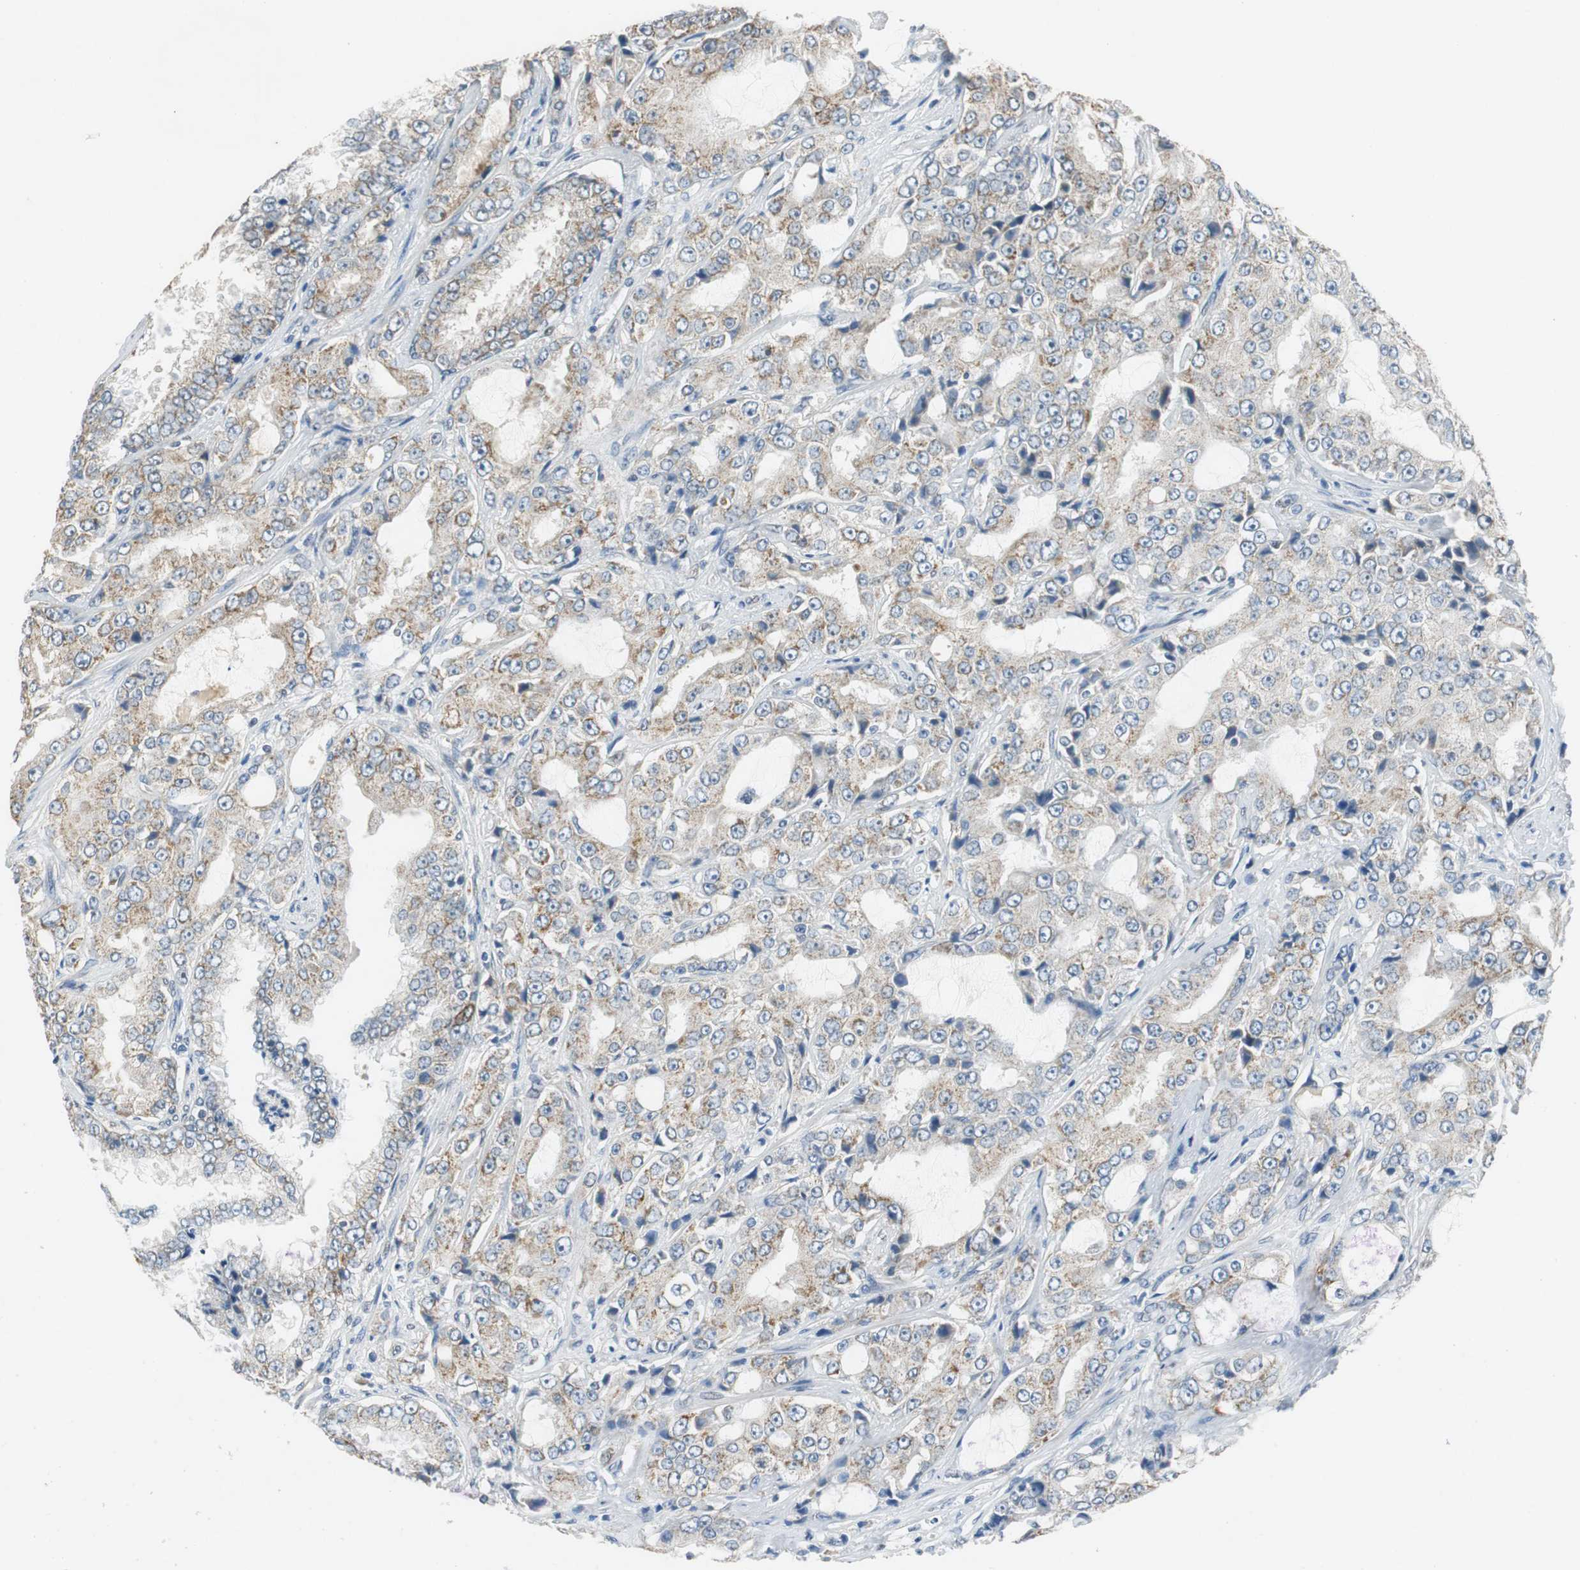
{"staining": {"intensity": "weak", "quantity": ">75%", "location": "cytoplasmic/membranous"}, "tissue": "prostate cancer", "cell_type": "Tumor cells", "image_type": "cancer", "snomed": [{"axis": "morphology", "description": "Adenocarcinoma, High grade"}, {"axis": "topography", "description": "Prostate"}], "caption": "DAB immunohistochemical staining of human prostate cancer exhibits weak cytoplasmic/membranous protein staining in about >75% of tumor cells. (DAB (3,3'-diaminobenzidine) = brown stain, brightfield microscopy at high magnification).", "gene": "ALDH4A1", "patient": {"sex": "male", "age": 73}}